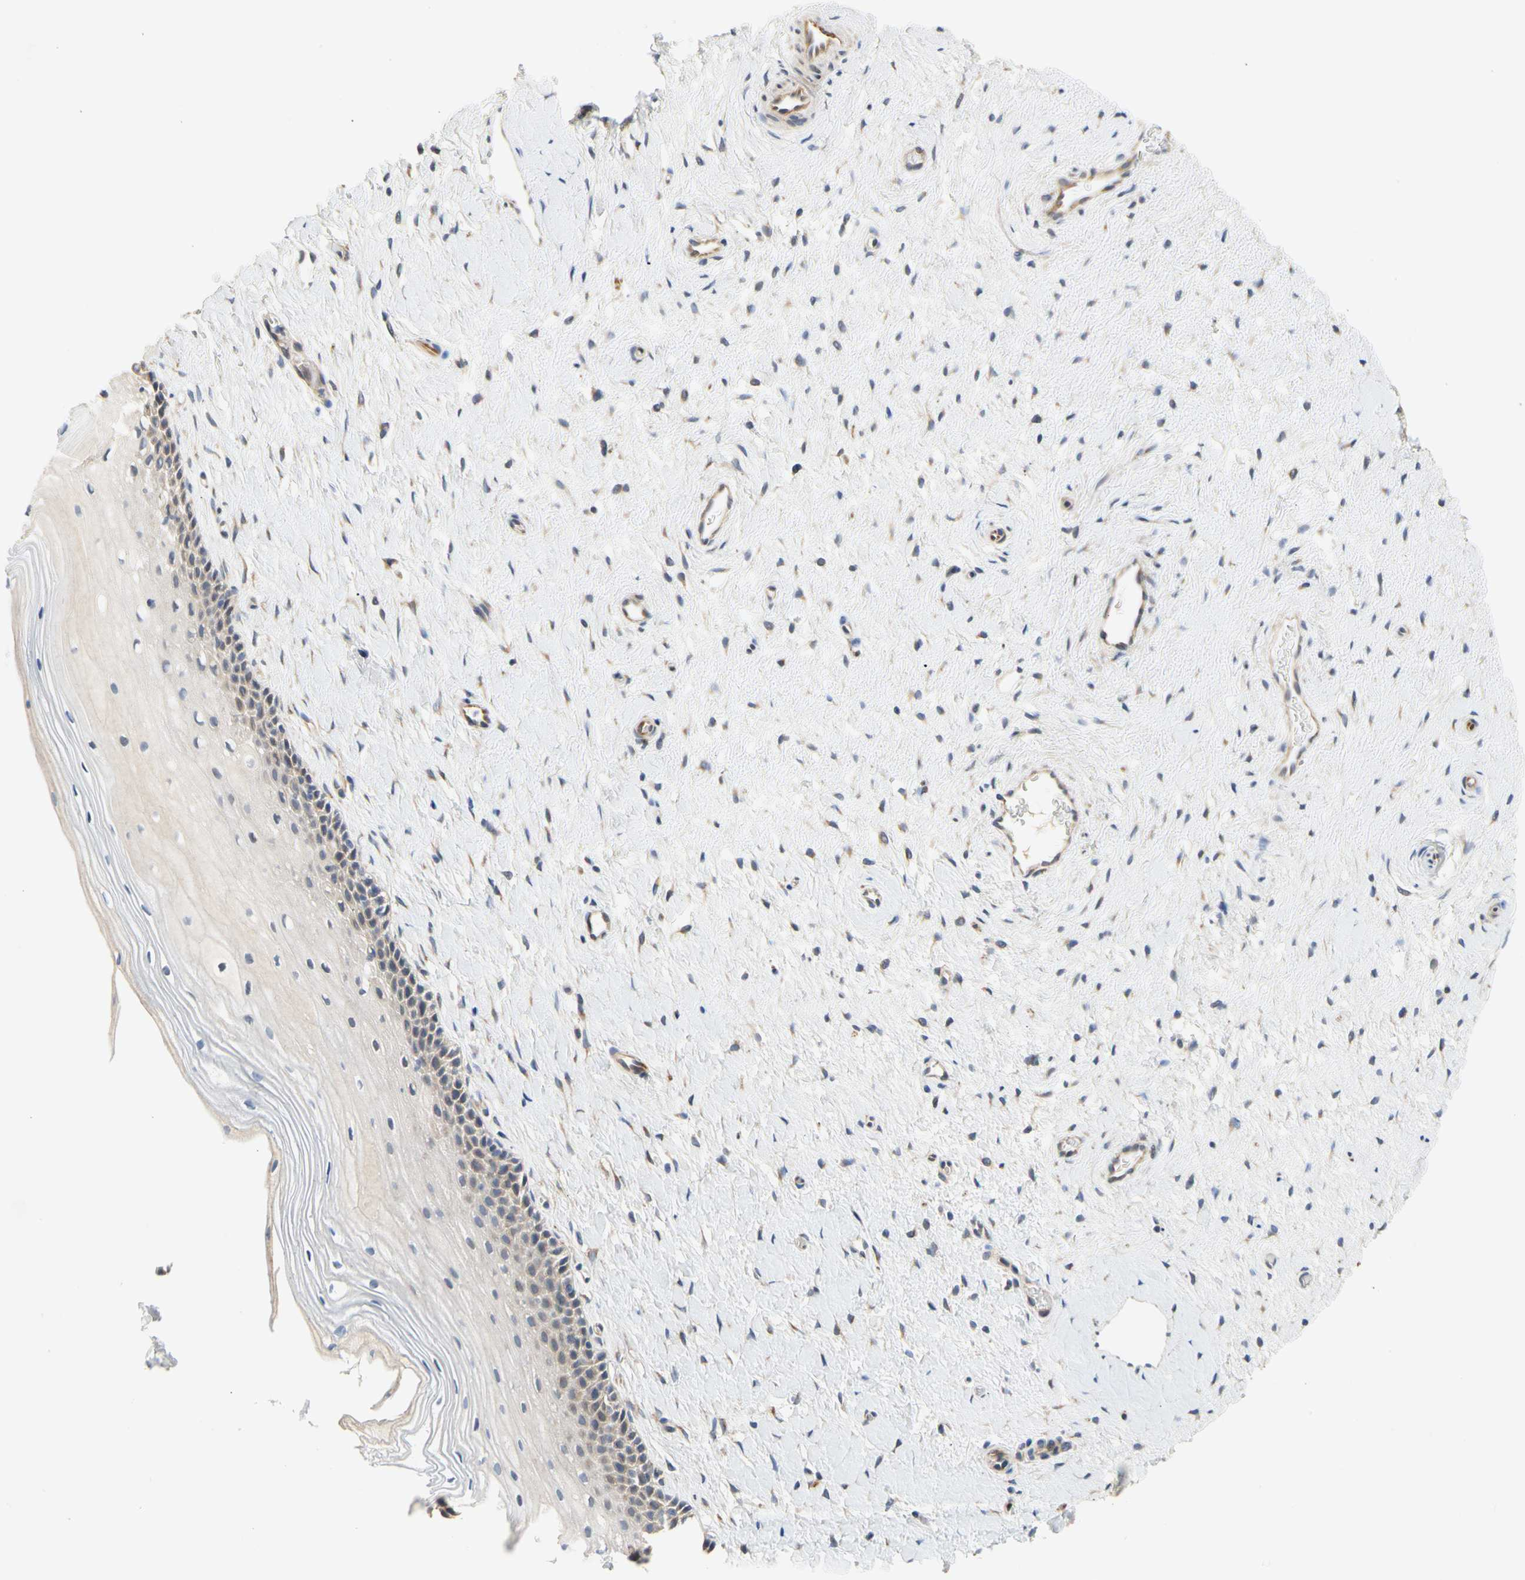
{"staining": {"intensity": "weak", "quantity": "<25%", "location": "cytoplasmic/membranous"}, "tissue": "cervix", "cell_type": "Glandular cells", "image_type": "normal", "snomed": [{"axis": "morphology", "description": "Normal tissue, NOS"}, {"axis": "topography", "description": "Cervix"}], "caption": "Human cervix stained for a protein using immunohistochemistry (IHC) shows no positivity in glandular cells.", "gene": "ZNF236", "patient": {"sex": "female", "age": 39}}